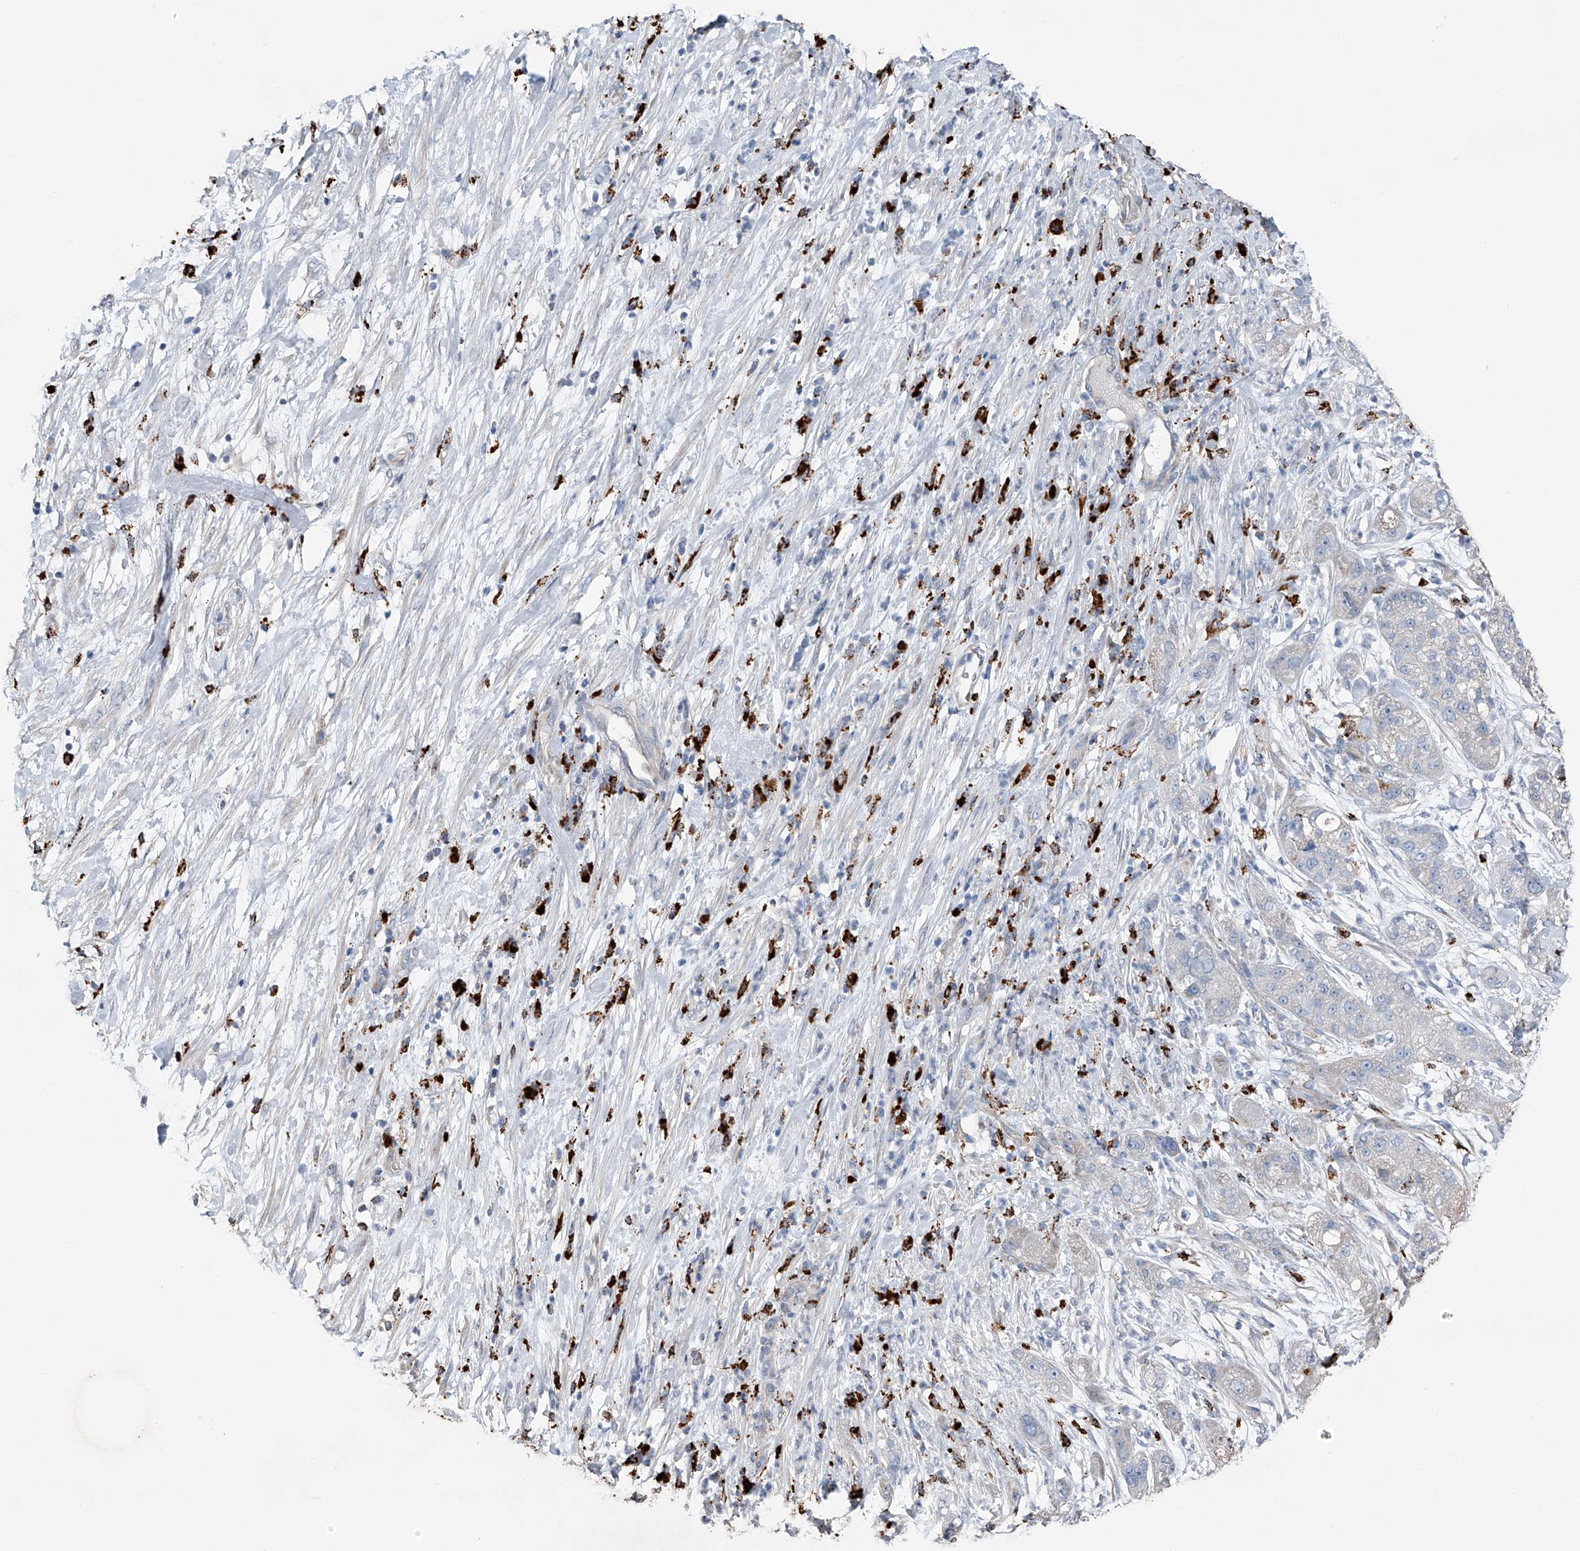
{"staining": {"intensity": "negative", "quantity": "none", "location": "none"}, "tissue": "pancreatic cancer", "cell_type": "Tumor cells", "image_type": "cancer", "snomed": [{"axis": "morphology", "description": "Adenocarcinoma, NOS"}, {"axis": "topography", "description": "Pancreas"}], "caption": "Human pancreatic cancer (adenocarcinoma) stained for a protein using IHC reveals no staining in tumor cells.", "gene": "ZNF772", "patient": {"sex": "female", "age": 78}}